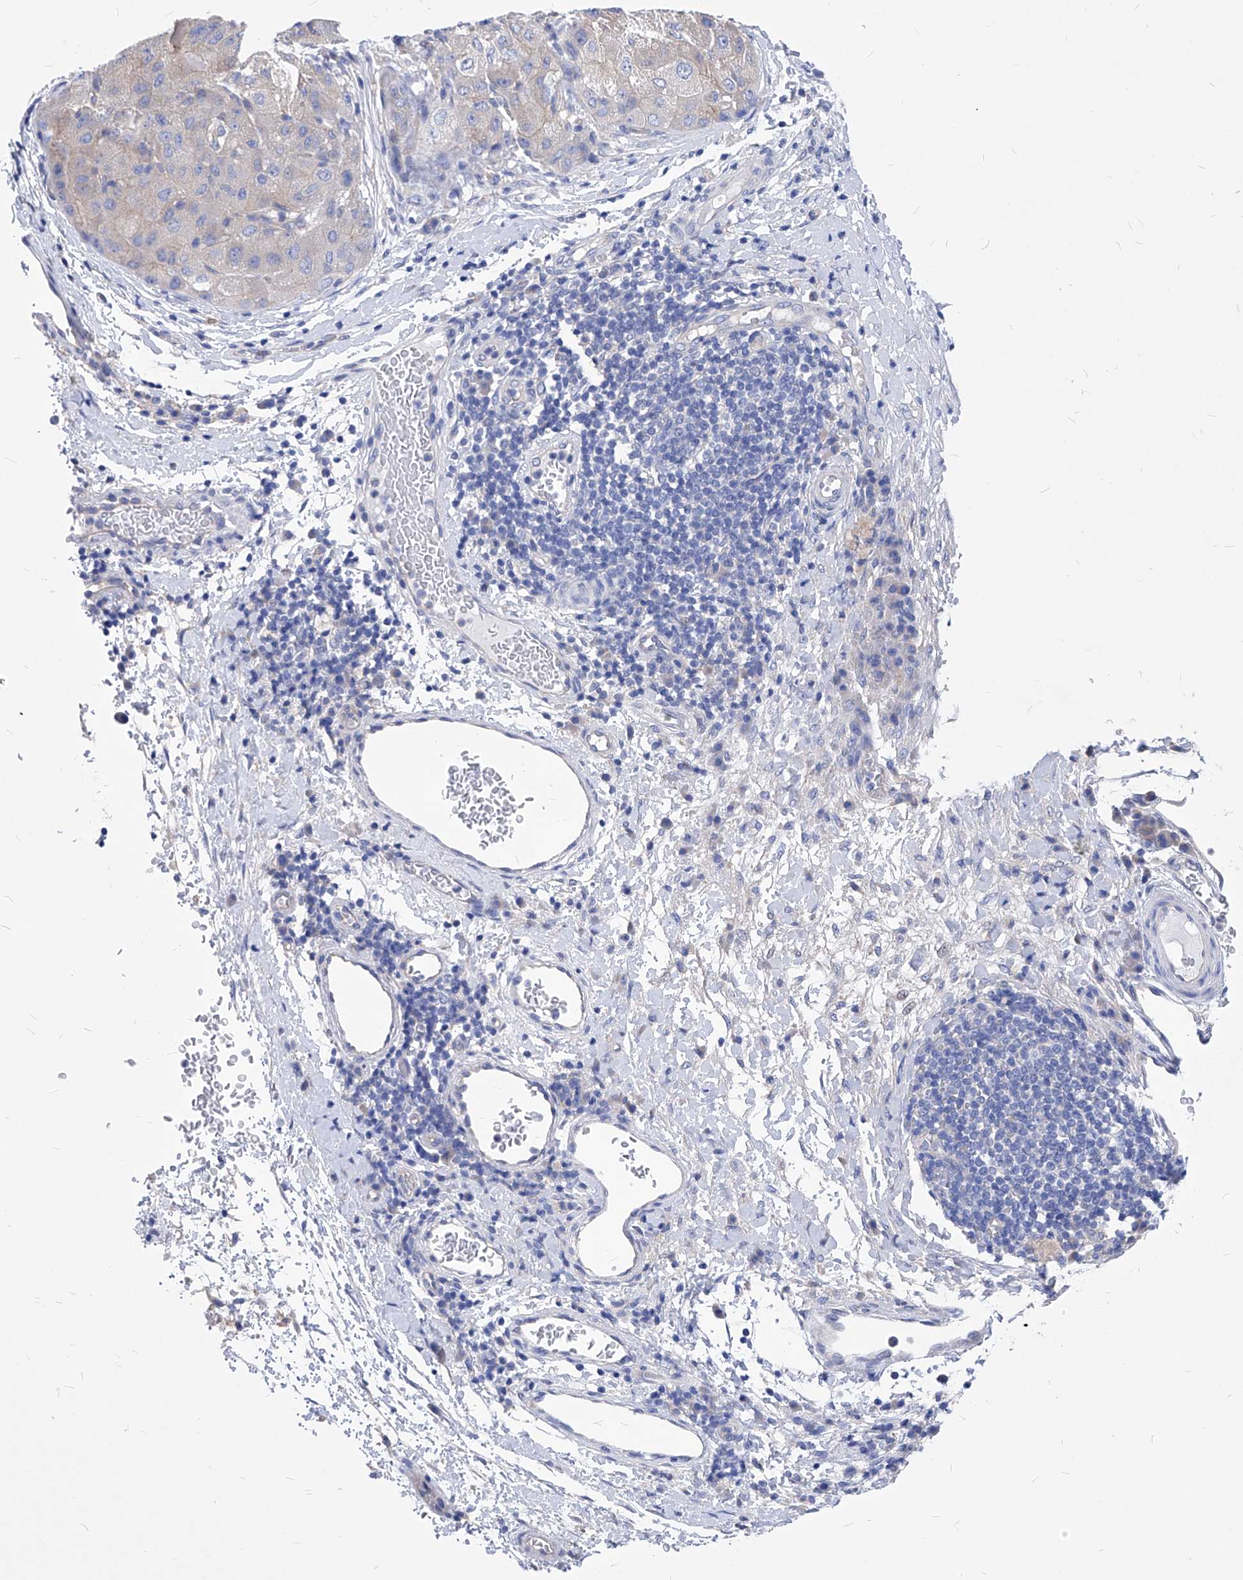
{"staining": {"intensity": "negative", "quantity": "none", "location": "none"}, "tissue": "liver cancer", "cell_type": "Tumor cells", "image_type": "cancer", "snomed": [{"axis": "morphology", "description": "Carcinoma, Hepatocellular, NOS"}, {"axis": "topography", "description": "Liver"}], "caption": "Tumor cells show no significant protein positivity in liver hepatocellular carcinoma.", "gene": "XPNPEP1", "patient": {"sex": "male", "age": 80}}